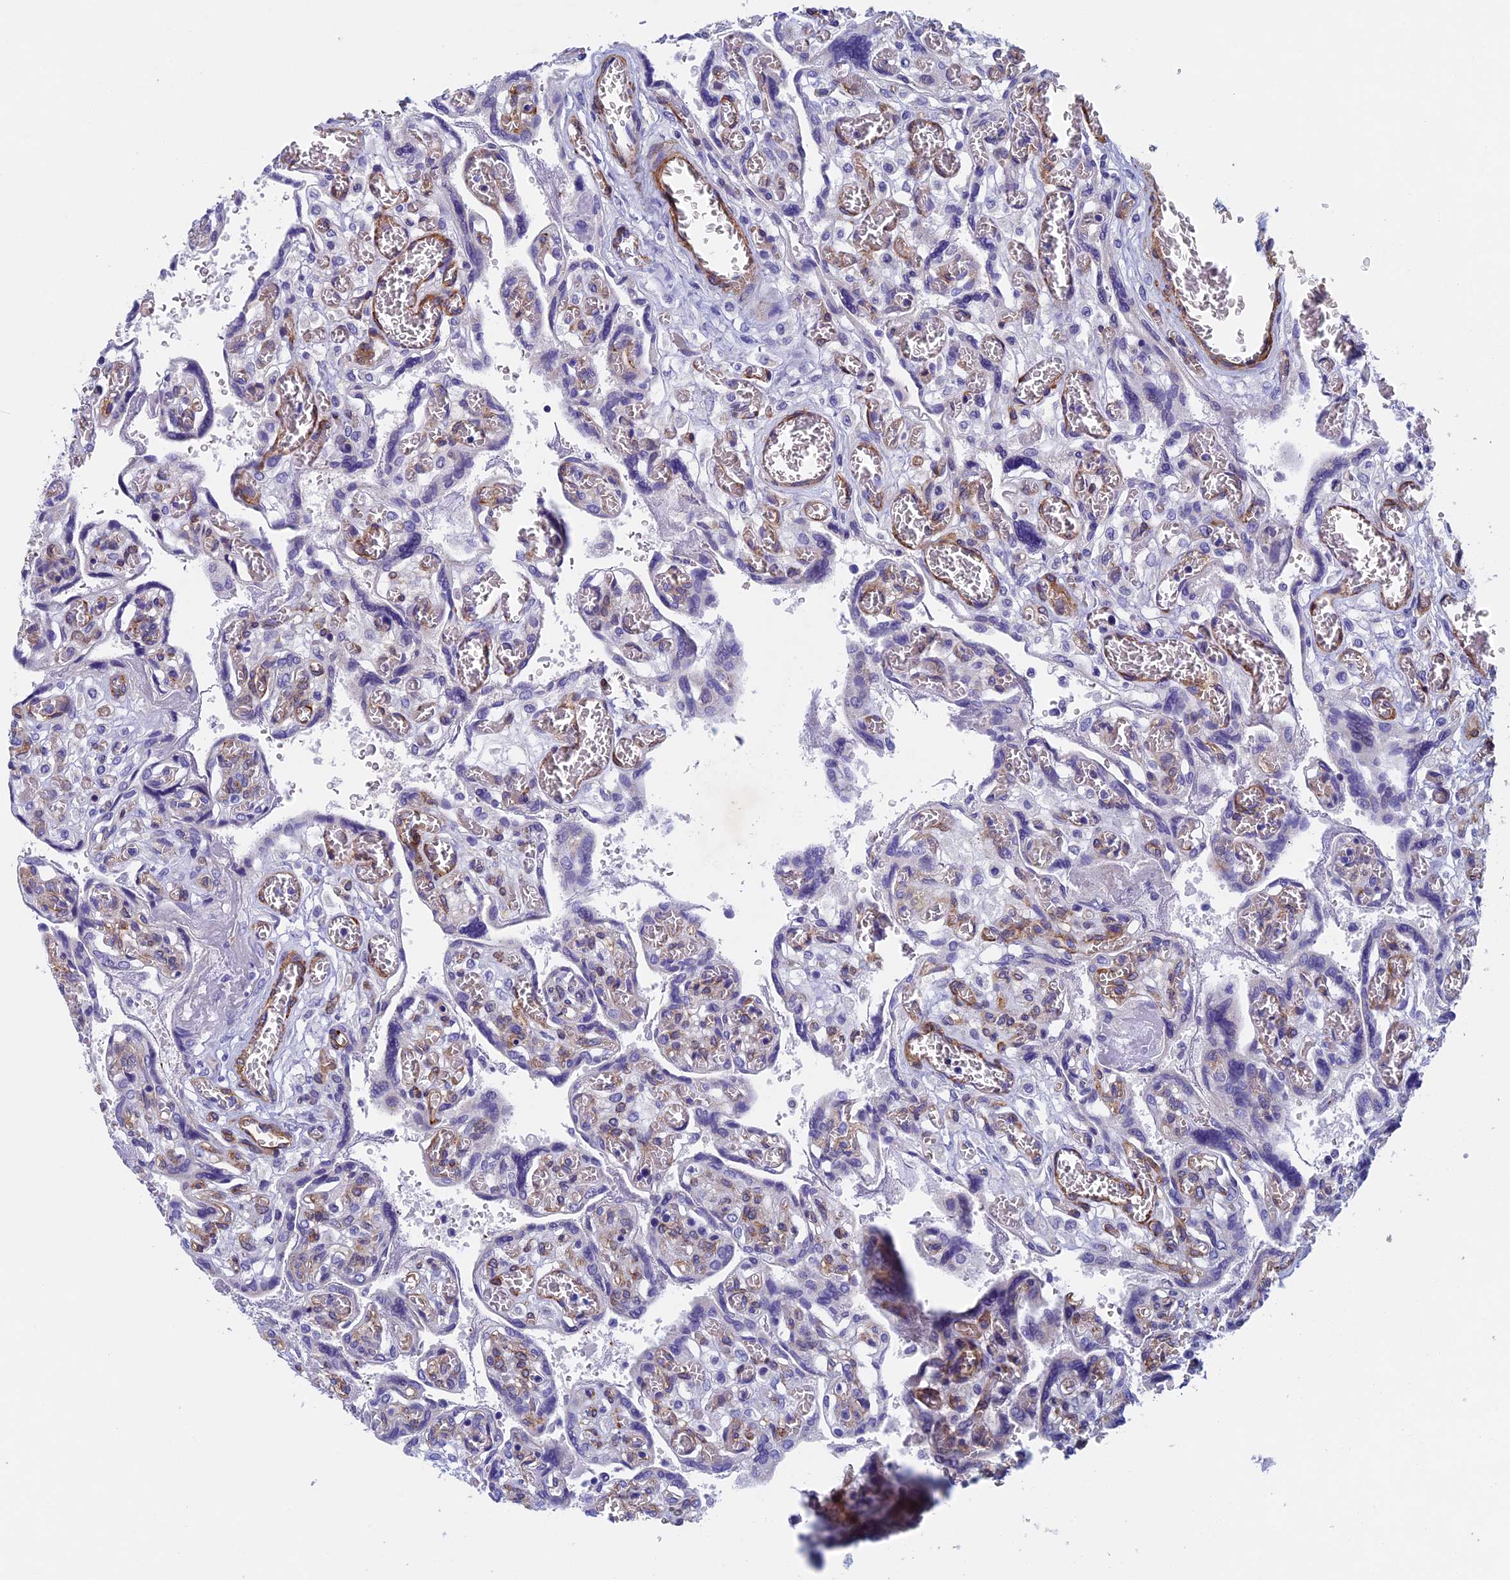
{"staining": {"intensity": "negative", "quantity": "none", "location": "none"}, "tissue": "placenta", "cell_type": "Trophoblastic cells", "image_type": "normal", "snomed": [{"axis": "morphology", "description": "Normal tissue, NOS"}, {"axis": "topography", "description": "Placenta"}], "caption": "An IHC histopathology image of normal placenta is shown. There is no staining in trophoblastic cells of placenta.", "gene": "INSYN1", "patient": {"sex": "female", "age": 39}}